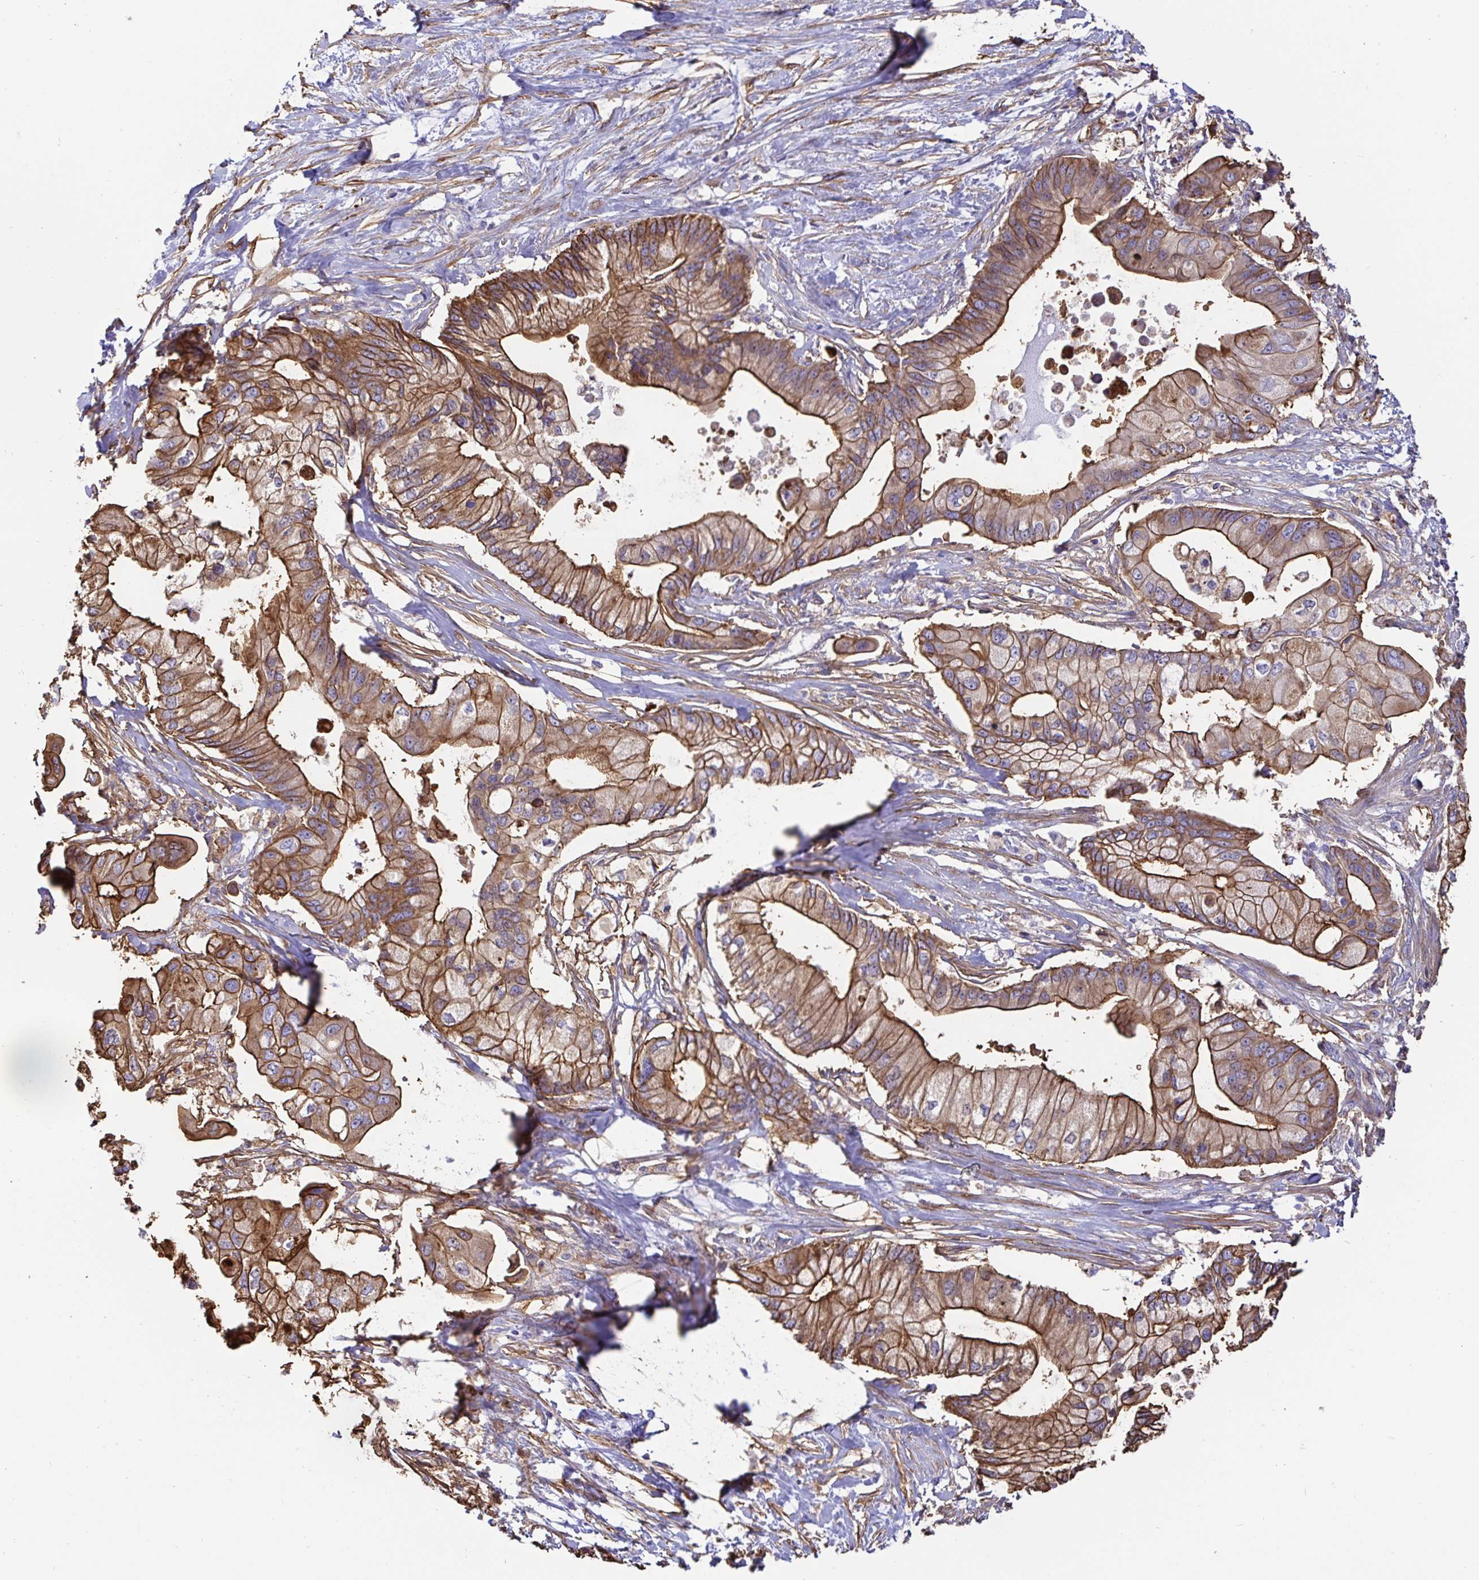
{"staining": {"intensity": "strong", "quantity": ">75%", "location": "cytoplasmic/membranous"}, "tissue": "pancreatic cancer", "cell_type": "Tumor cells", "image_type": "cancer", "snomed": [{"axis": "morphology", "description": "Adenocarcinoma, NOS"}, {"axis": "topography", "description": "Pancreas"}], "caption": "IHC histopathology image of human pancreatic adenocarcinoma stained for a protein (brown), which reveals high levels of strong cytoplasmic/membranous expression in approximately >75% of tumor cells.", "gene": "ANXA2", "patient": {"sex": "male", "age": 68}}